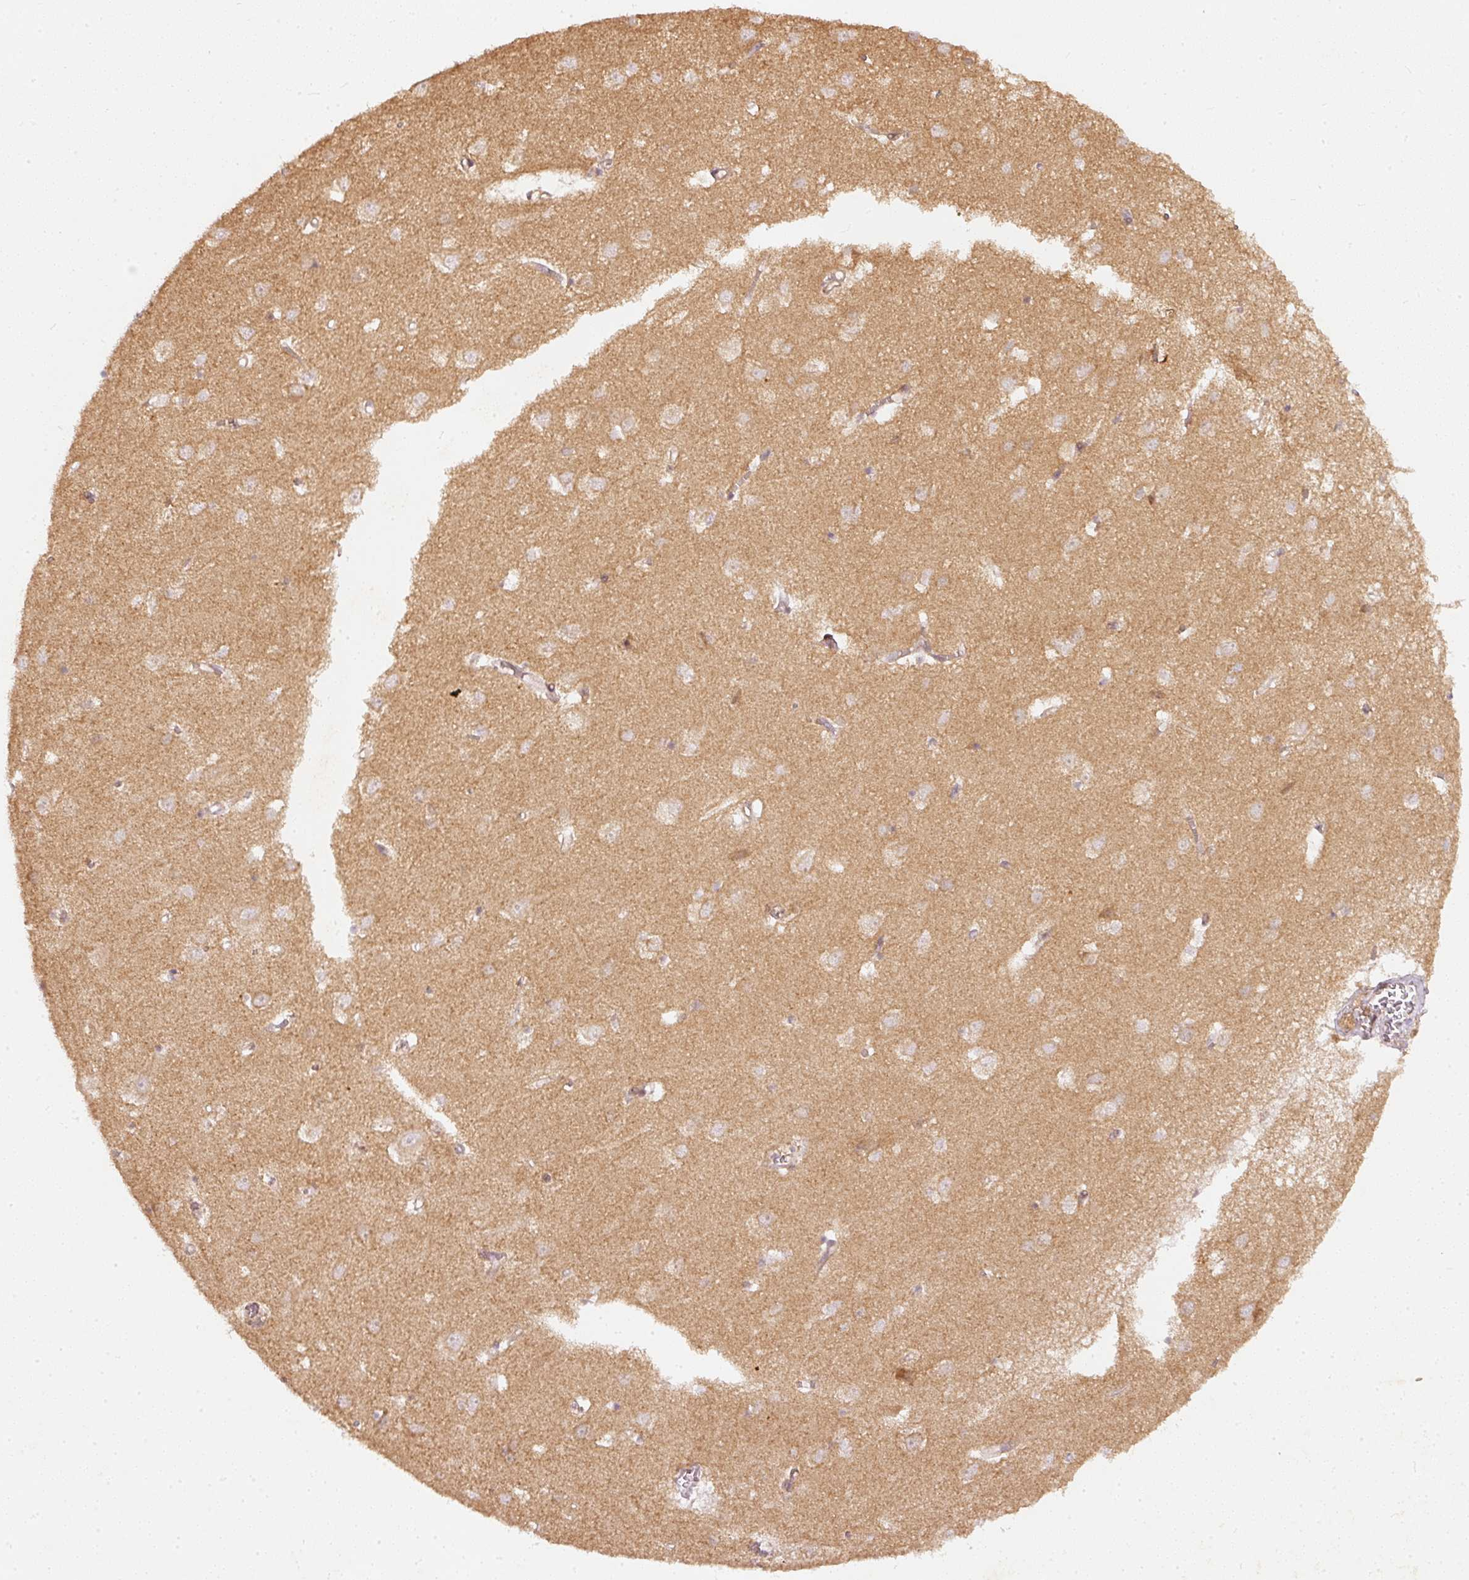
{"staining": {"intensity": "moderate", "quantity": "25%-75%", "location": "cytoplasmic/membranous"}, "tissue": "cerebral cortex", "cell_type": "Endothelial cells", "image_type": "normal", "snomed": [{"axis": "morphology", "description": "Normal tissue, NOS"}, {"axis": "topography", "description": "Cerebral cortex"}], "caption": "Benign cerebral cortex shows moderate cytoplasmic/membranous expression in about 25%-75% of endothelial cells.", "gene": "ZNF580", "patient": {"sex": "male", "age": 70}}